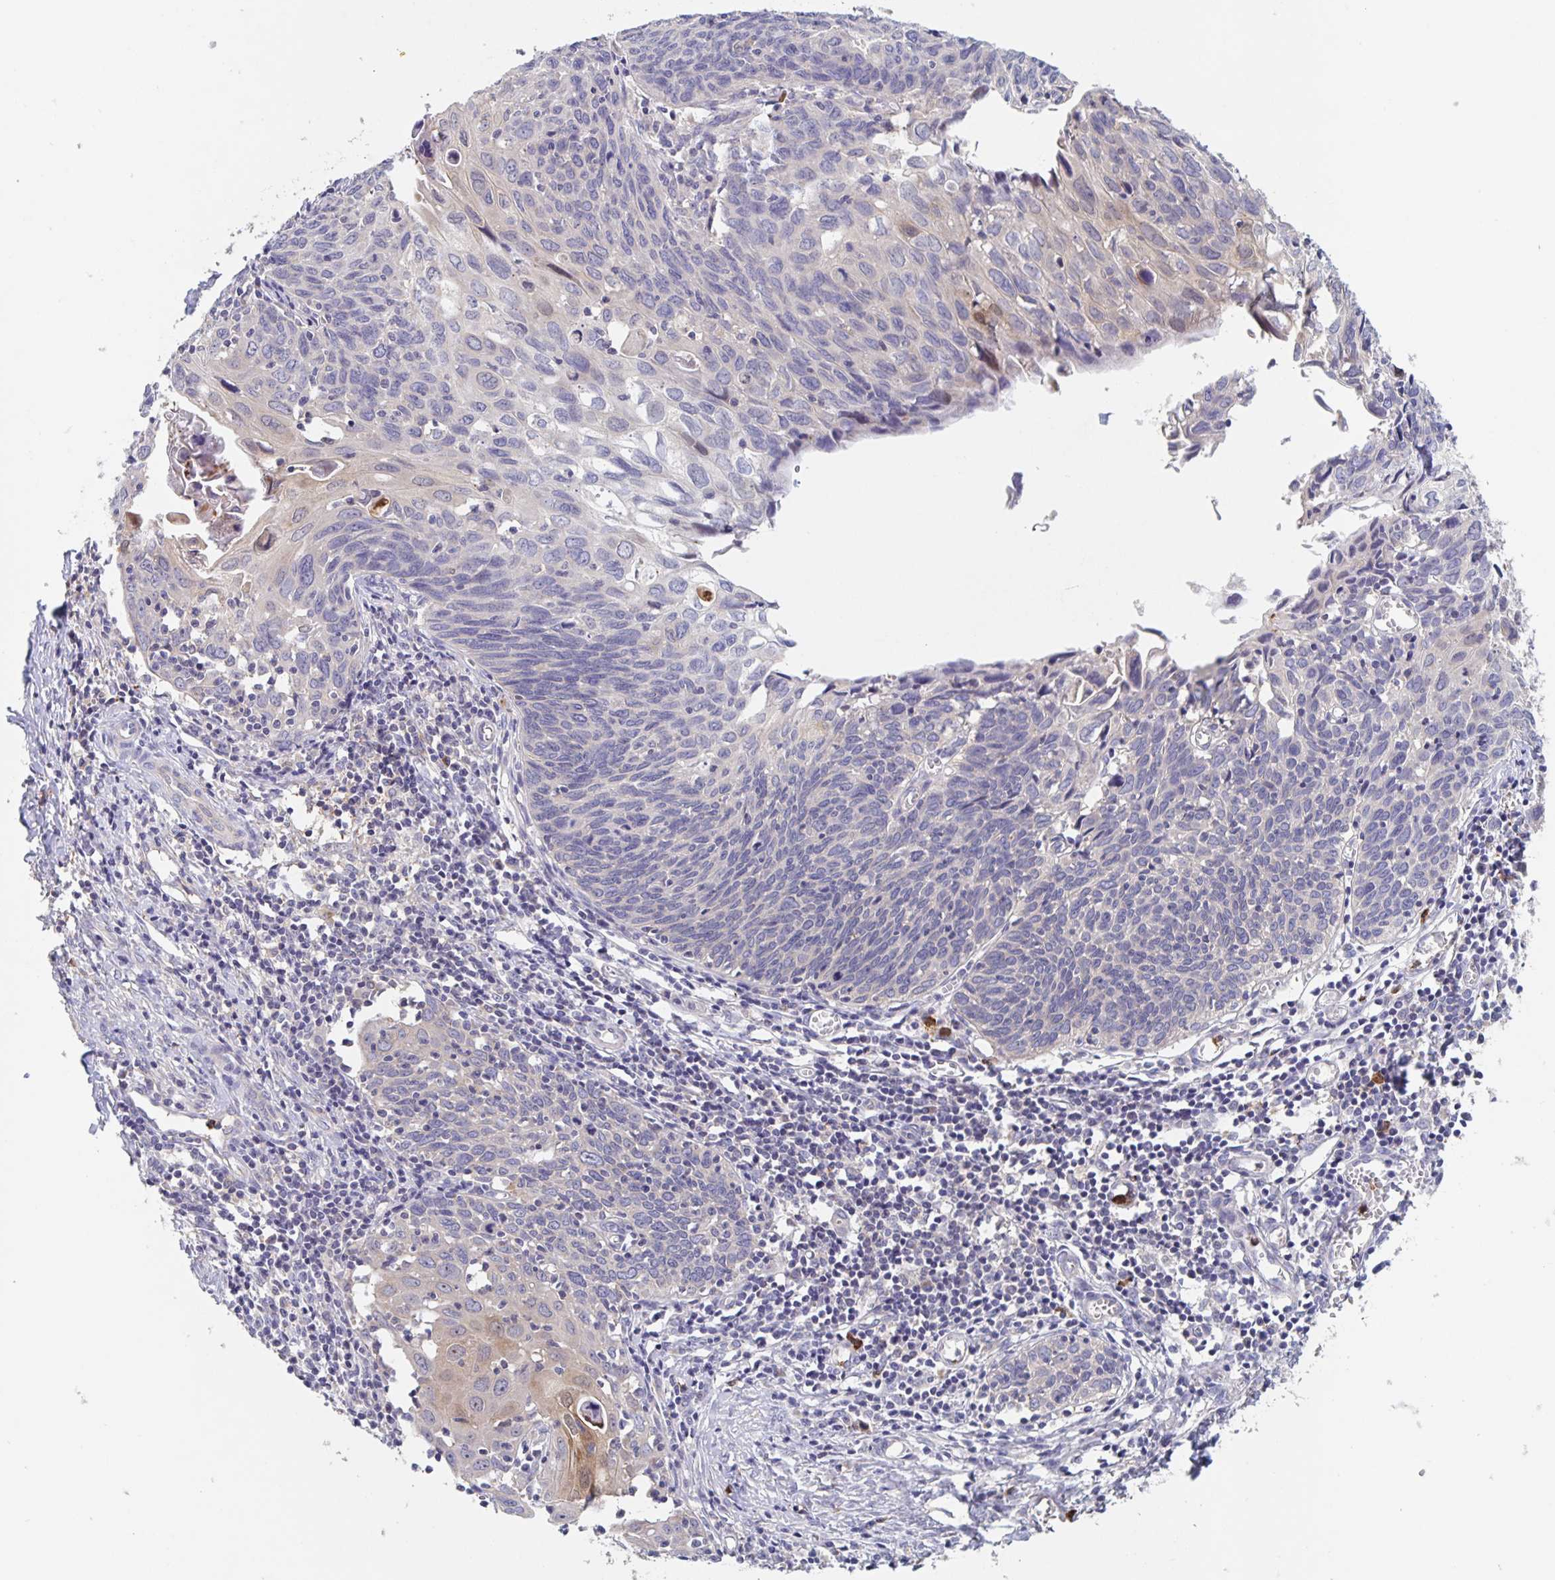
{"staining": {"intensity": "negative", "quantity": "none", "location": "none"}, "tissue": "cervical cancer", "cell_type": "Tumor cells", "image_type": "cancer", "snomed": [{"axis": "morphology", "description": "Squamous cell carcinoma, NOS"}, {"axis": "topography", "description": "Cervix"}], "caption": "This is a image of immunohistochemistry staining of squamous cell carcinoma (cervical), which shows no positivity in tumor cells. Brightfield microscopy of immunohistochemistry stained with DAB (brown) and hematoxylin (blue), captured at high magnification.", "gene": "CDC42BPG", "patient": {"sex": "female", "age": 39}}